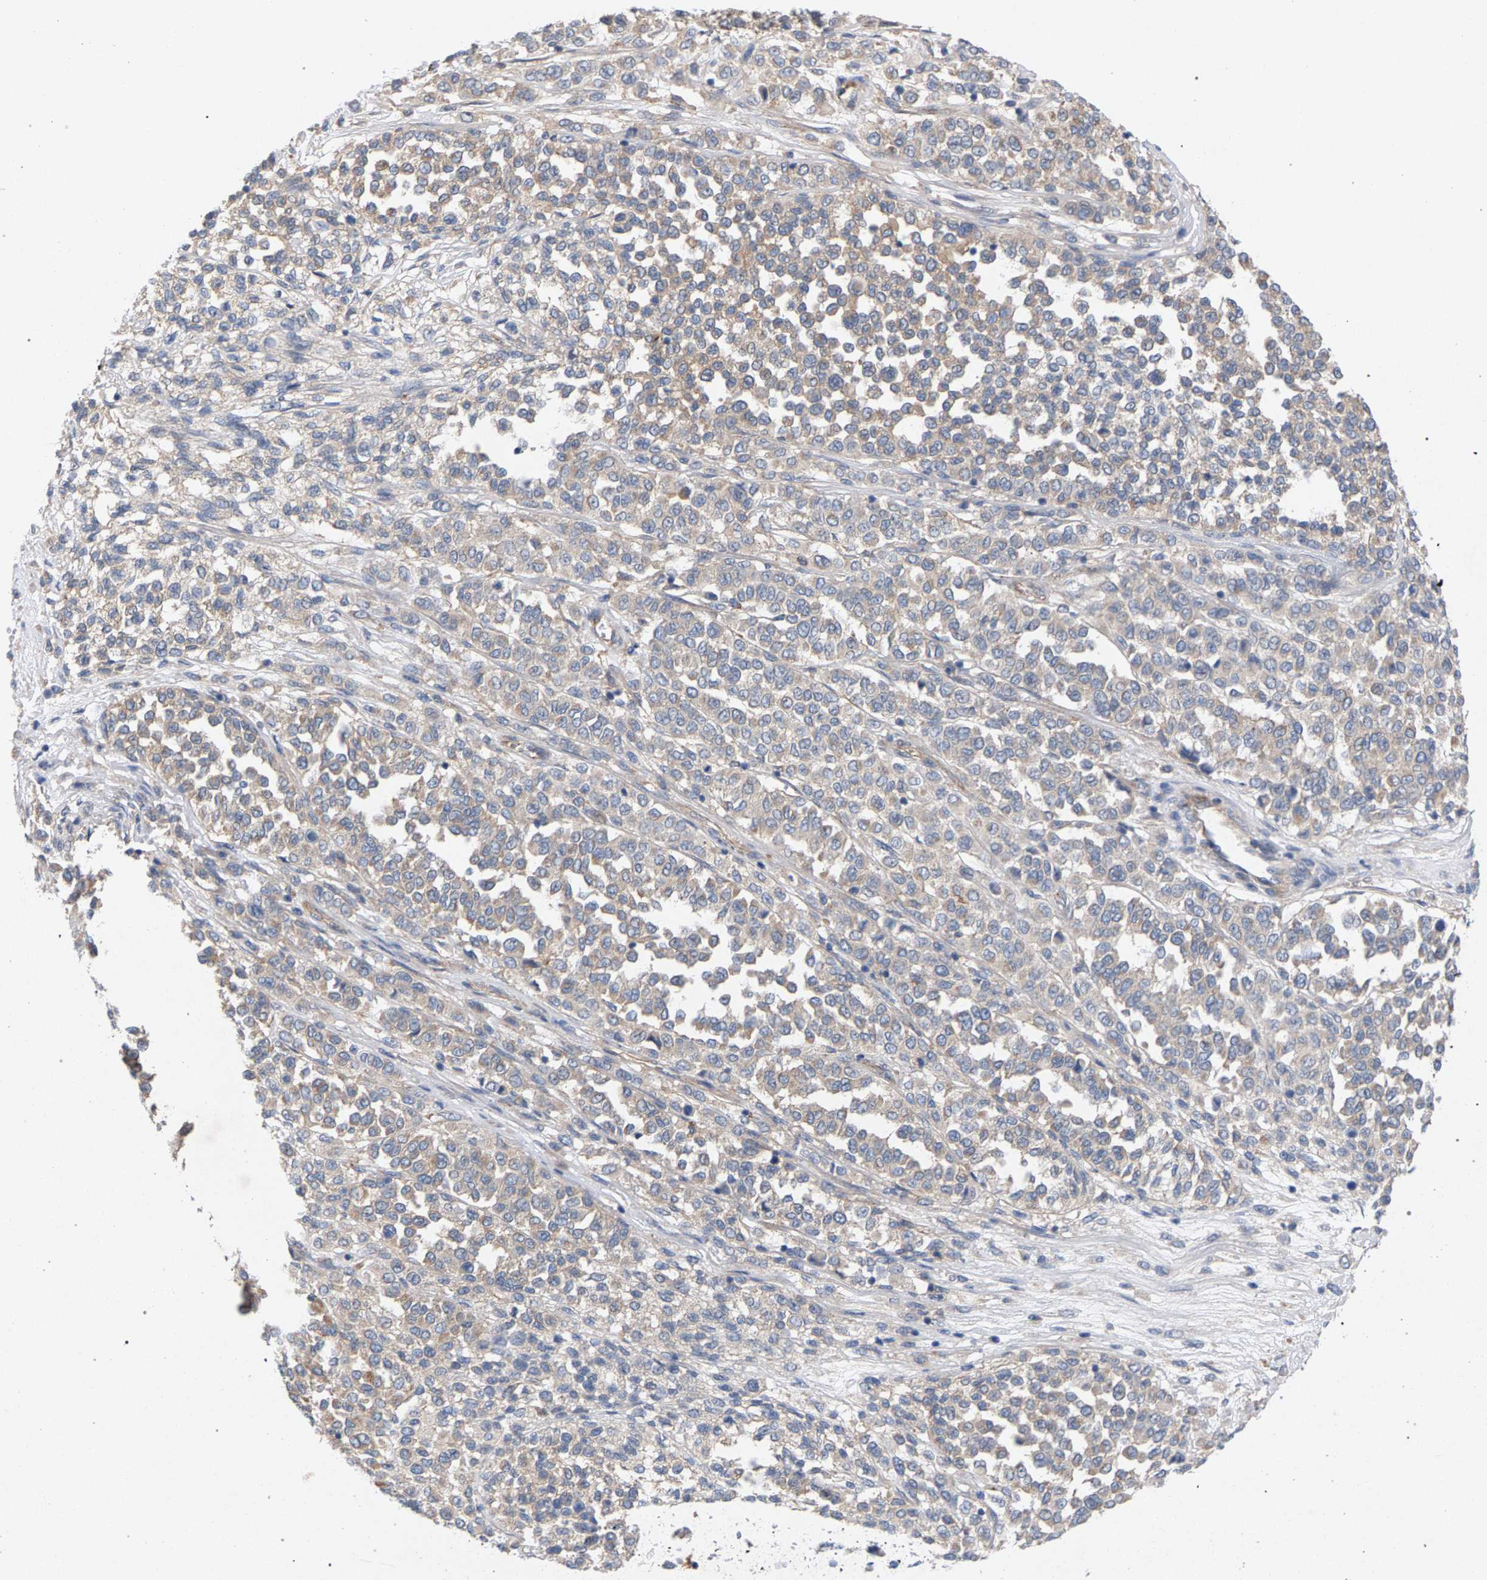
{"staining": {"intensity": "weak", "quantity": "<25%", "location": "cytoplasmic/membranous"}, "tissue": "melanoma", "cell_type": "Tumor cells", "image_type": "cancer", "snomed": [{"axis": "morphology", "description": "Malignant melanoma, Metastatic site"}, {"axis": "topography", "description": "Pancreas"}], "caption": "IHC image of neoplastic tissue: melanoma stained with DAB (3,3'-diaminobenzidine) displays no significant protein positivity in tumor cells. (Stains: DAB (3,3'-diaminobenzidine) IHC with hematoxylin counter stain, Microscopy: brightfield microscopy at high magnification).", "gene": "MAMDC2", "patient": {"sex": "female", "age": 30}}